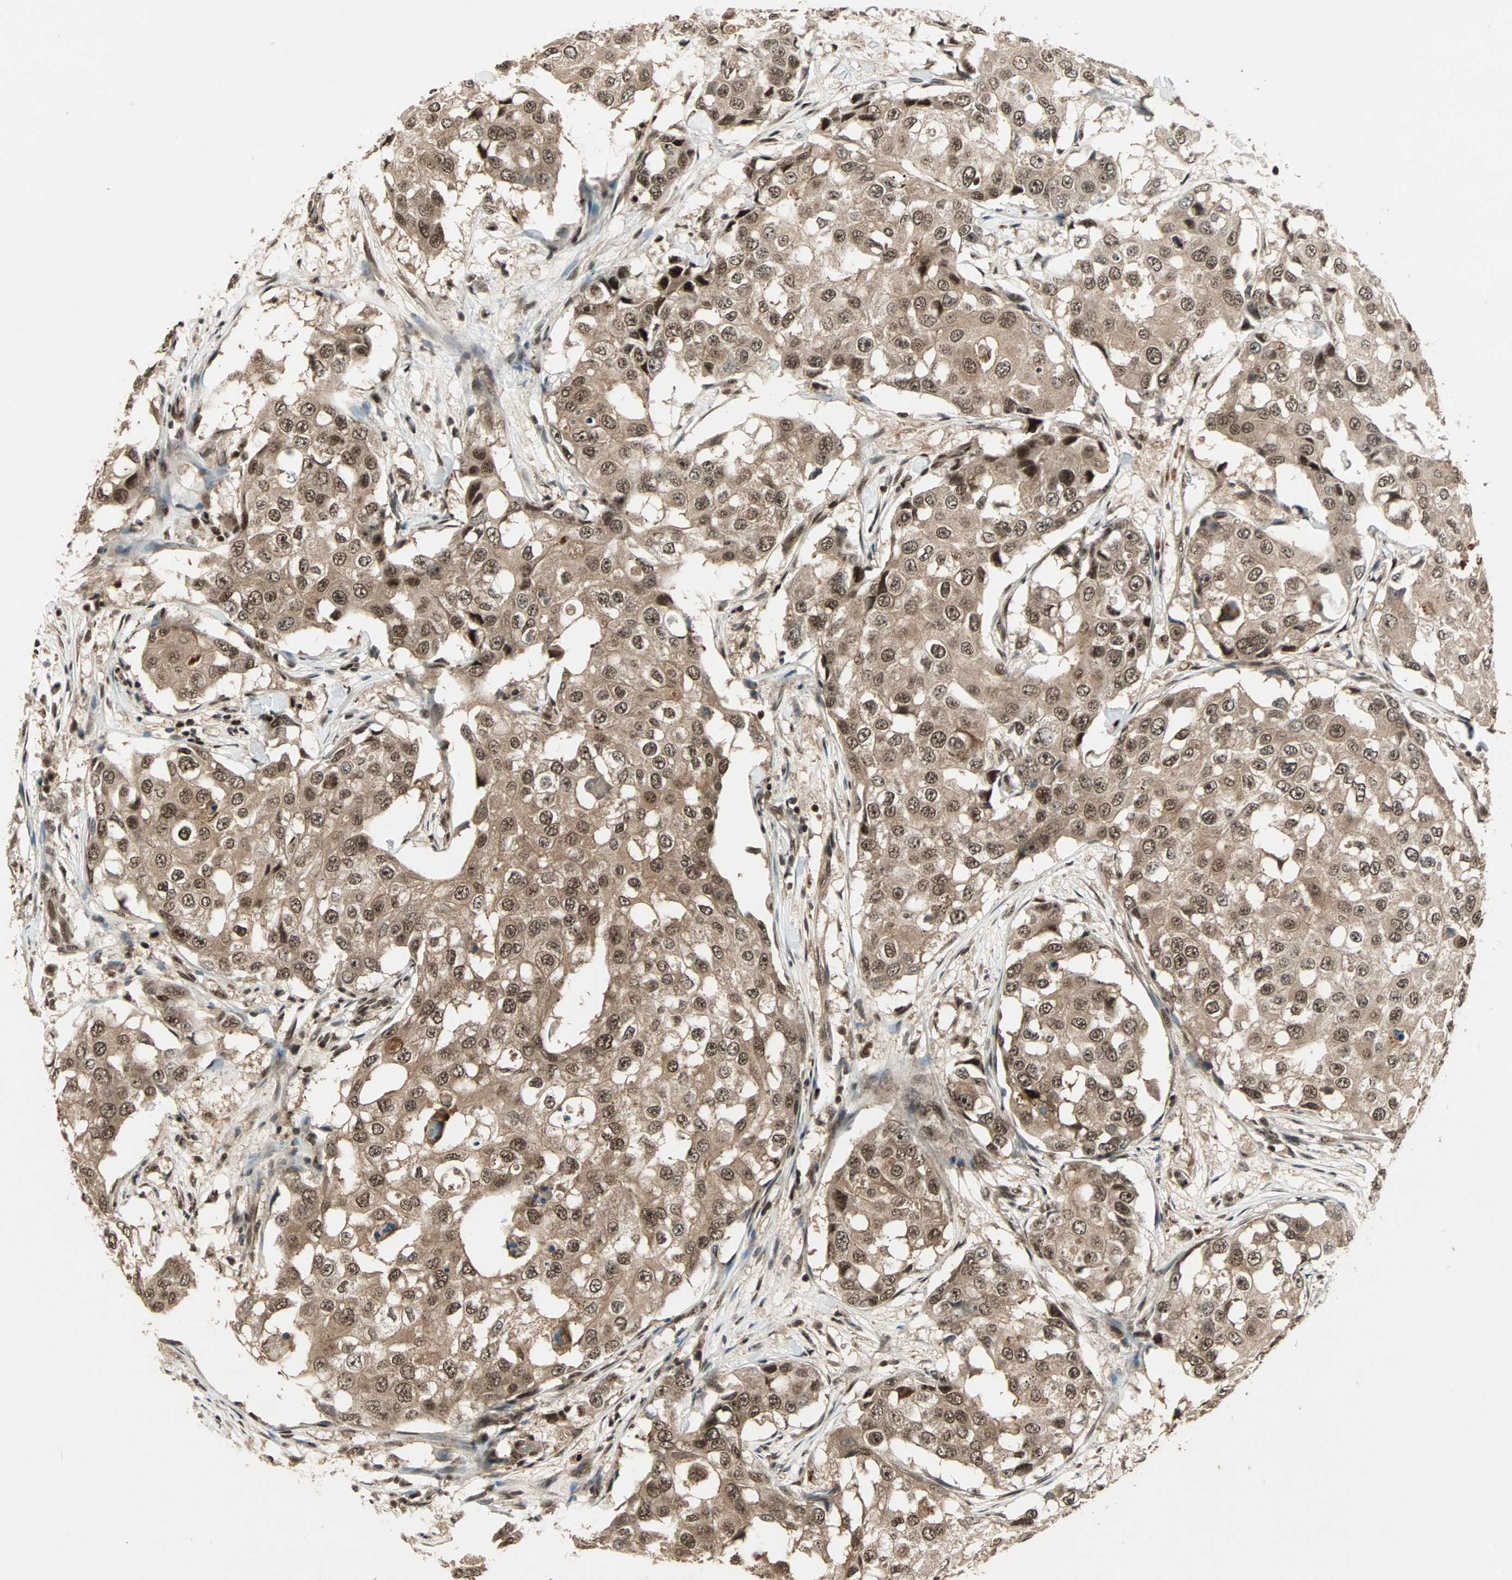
{"staining": {"intensity": "moderate", "quantity": ">75%", "location": "cytoplasmic/membranous,nuclear"}, "tissue": "breast cancer", "cell_type": "Tumor cells", "image_type": "cancer", "snomed": [{"axis": "morphology", "description": "Duct carcinoma"}, {"axis": "topography", "description": "Breast"}], "caption": "High-power microscopy captured an IHC histopathology image of breast cancer (intraductal carcinoma), revealing moderate cytoplasmic/membranous and nuclear staining in approximately >75% of tumor cells.", "gene": "ZNF44", "patient": {"sex": "female", "age": 27}}